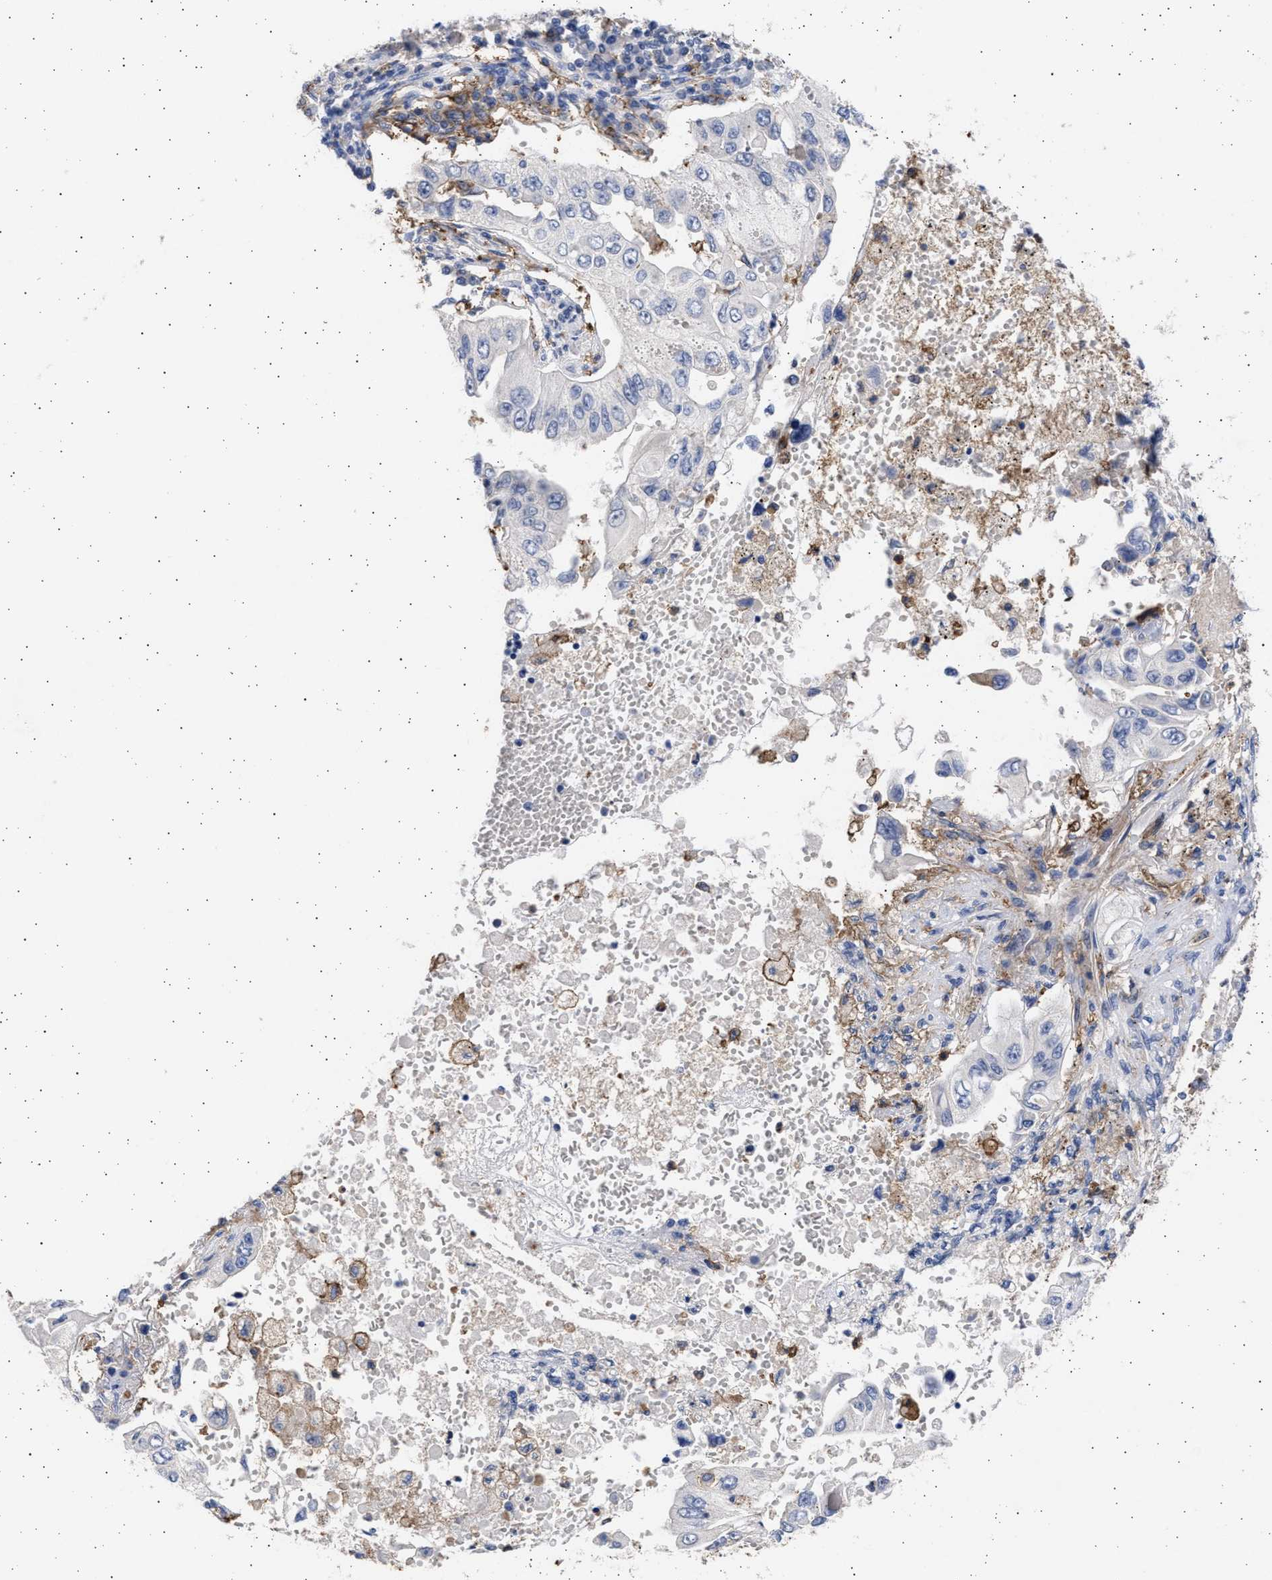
{"staining": {"intensity": "negative", "quantity": "none", "location": "none"}, "tissue": "lung cancer", "cell_type": "Tumor cells", "image_type": "cancer", "snomed": [{"axis": "morphology", "description": "Adenocarcinoma, NOS"}, {"axis": "topography", "description": "Lung"}], "caption": "There is no significant expression in tumor cells of lung adenocarcinoma. The staining is performed using DAB (3,3'-diaminobenzidine) brown chromogen with nuclei counter-stained in using hematoxylin.", "gene": "FCER1A", "patient": {"sex": "male", "age": 84}}